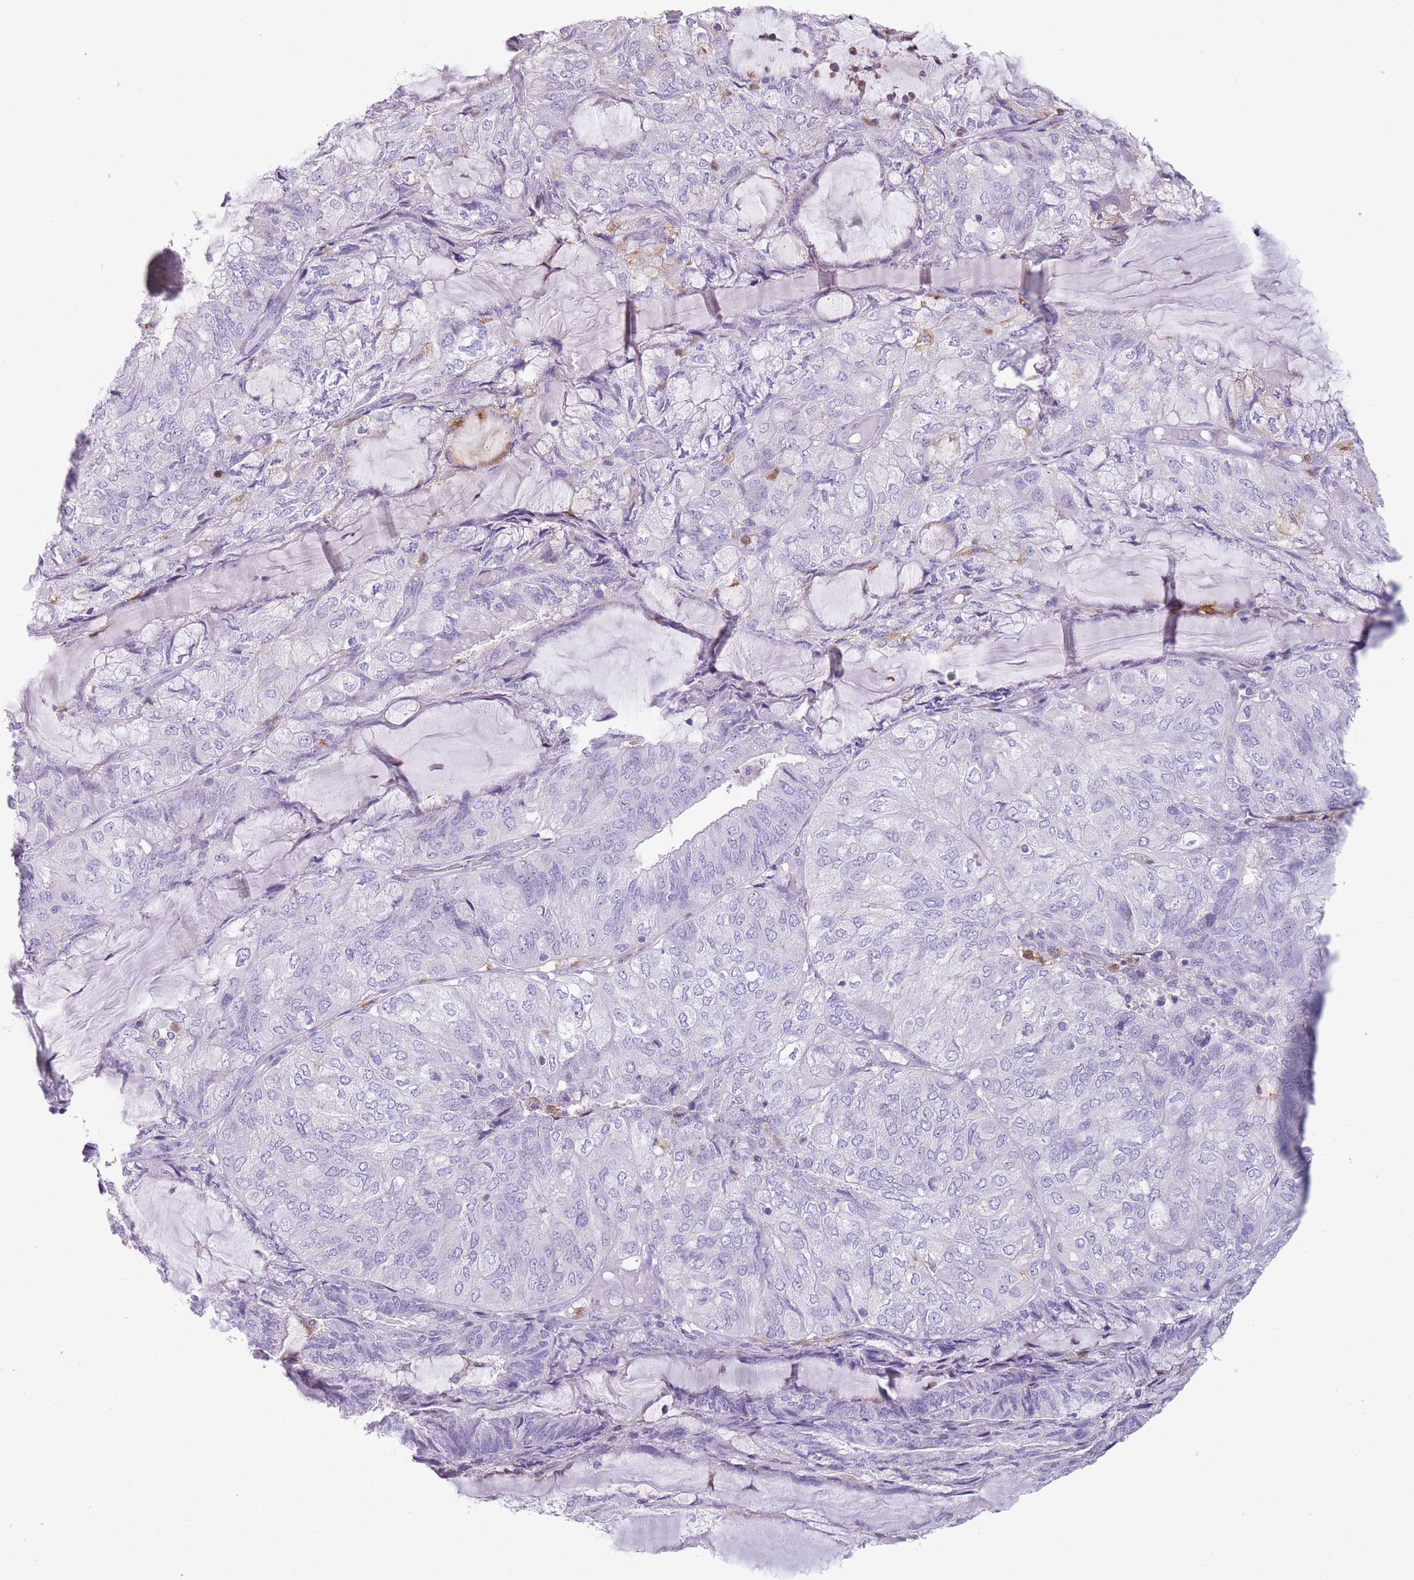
{"staining": {"intensity": "negative", "quantity": "none", "location": "none"}, "tissue": "endometrial cancer", "cell_type": "Tumor cells", "image_type": "cancer", "snomed": [{"axis": "morphology", "description": "Adenocarcinoma, NOS"}, {"axis": "topography", "description": "Endometrium"}], "caption": "Endometrial cancer (adenocarcinoma) was stained to show a protein in brown. There is no significant staining in tumor cells.", "gene": "CR1L", "patient": {"sex": "female", "age": 81}}